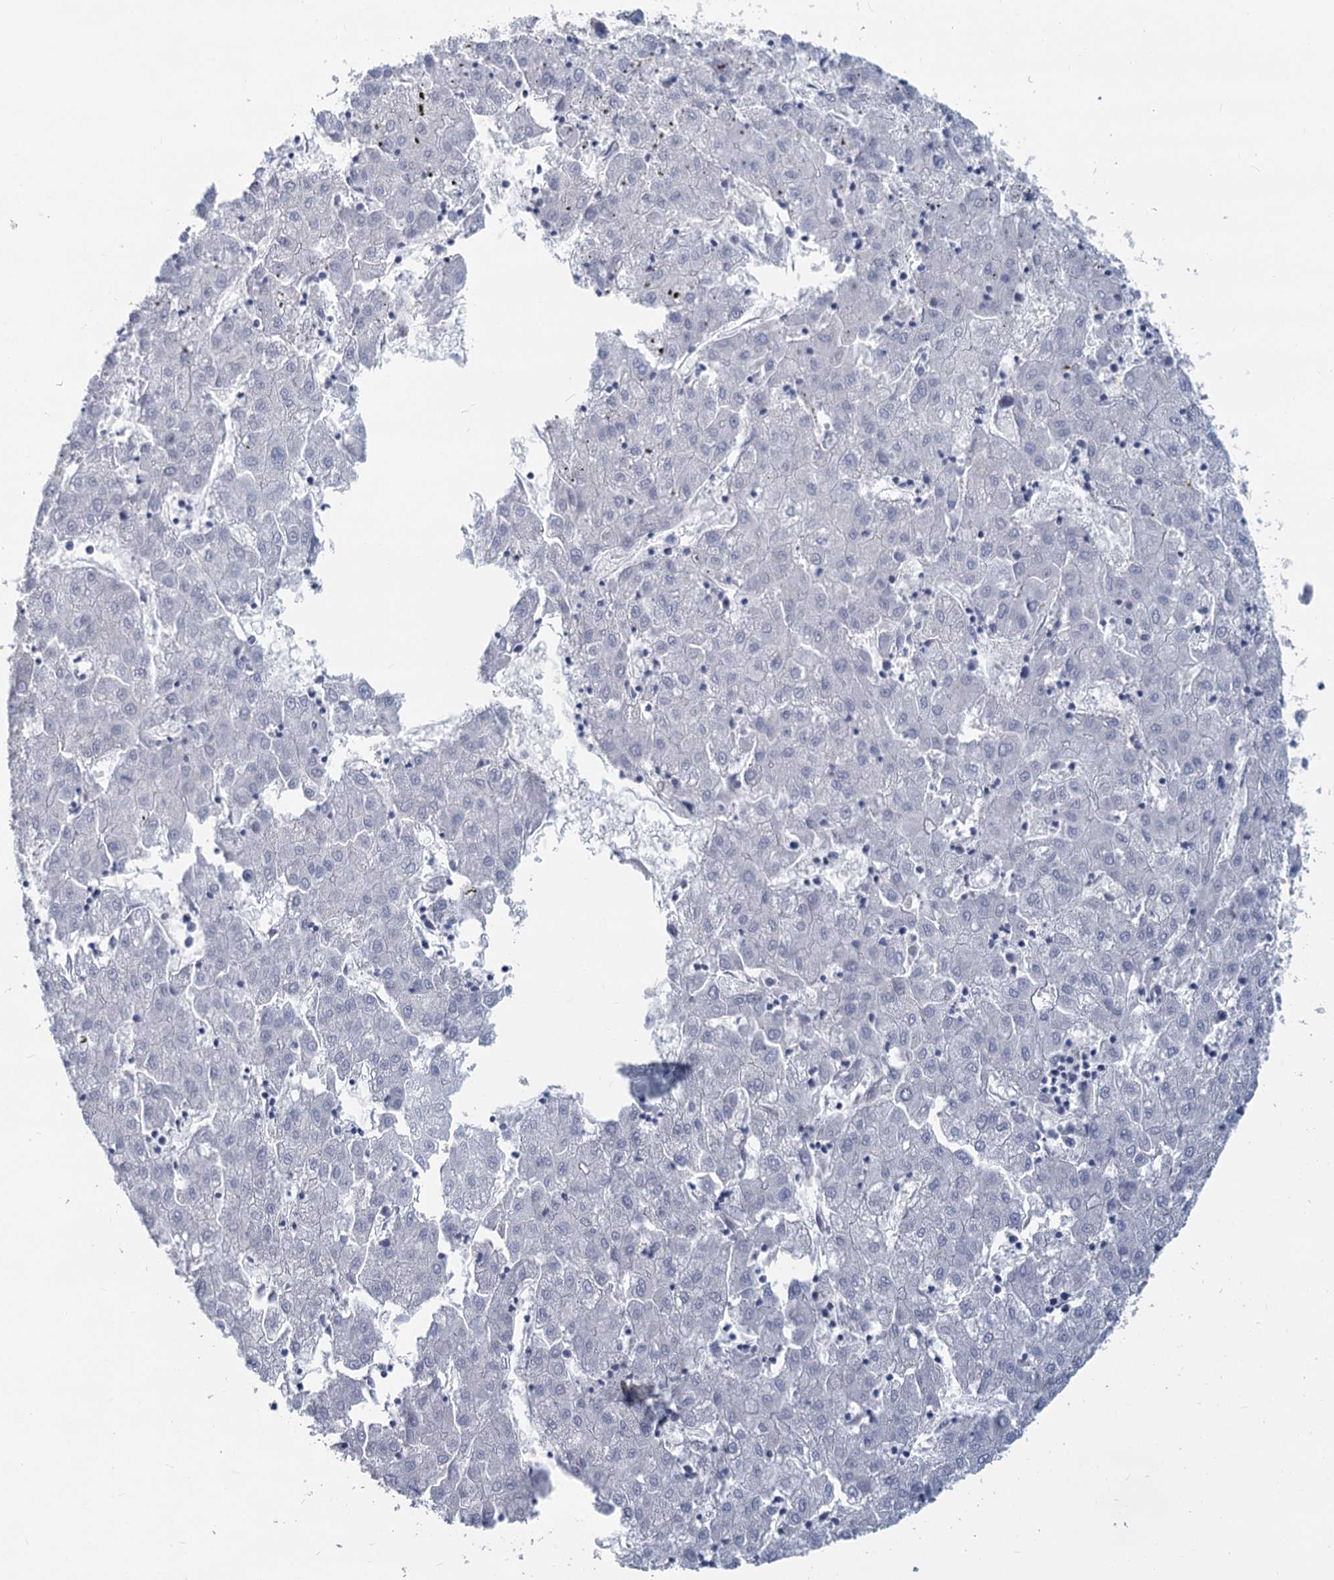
{"staining": {"intensity": "negative", "quantity": "none", "location": "none"}, "tissue": "liver cancer", "cell_type": "Tumor cells", "image_type": "cancer", "snomed": [{"axis": "morphology", "description": "Carcinoma, Hepatocellular, NOS"}, {"axis": "topography", "description": "Liver"}], "caption": "High magnification brightfield microscopy of liver cancer (hepatocellular carcinoma) stained with DAB (3,3'-diaminobenzidine) (brown) and counterstained with hematoxylin (blue): tumor cells show no significant positivity.", "gene": "CHGA", "patient": {"sex": "male", "age": 72}}